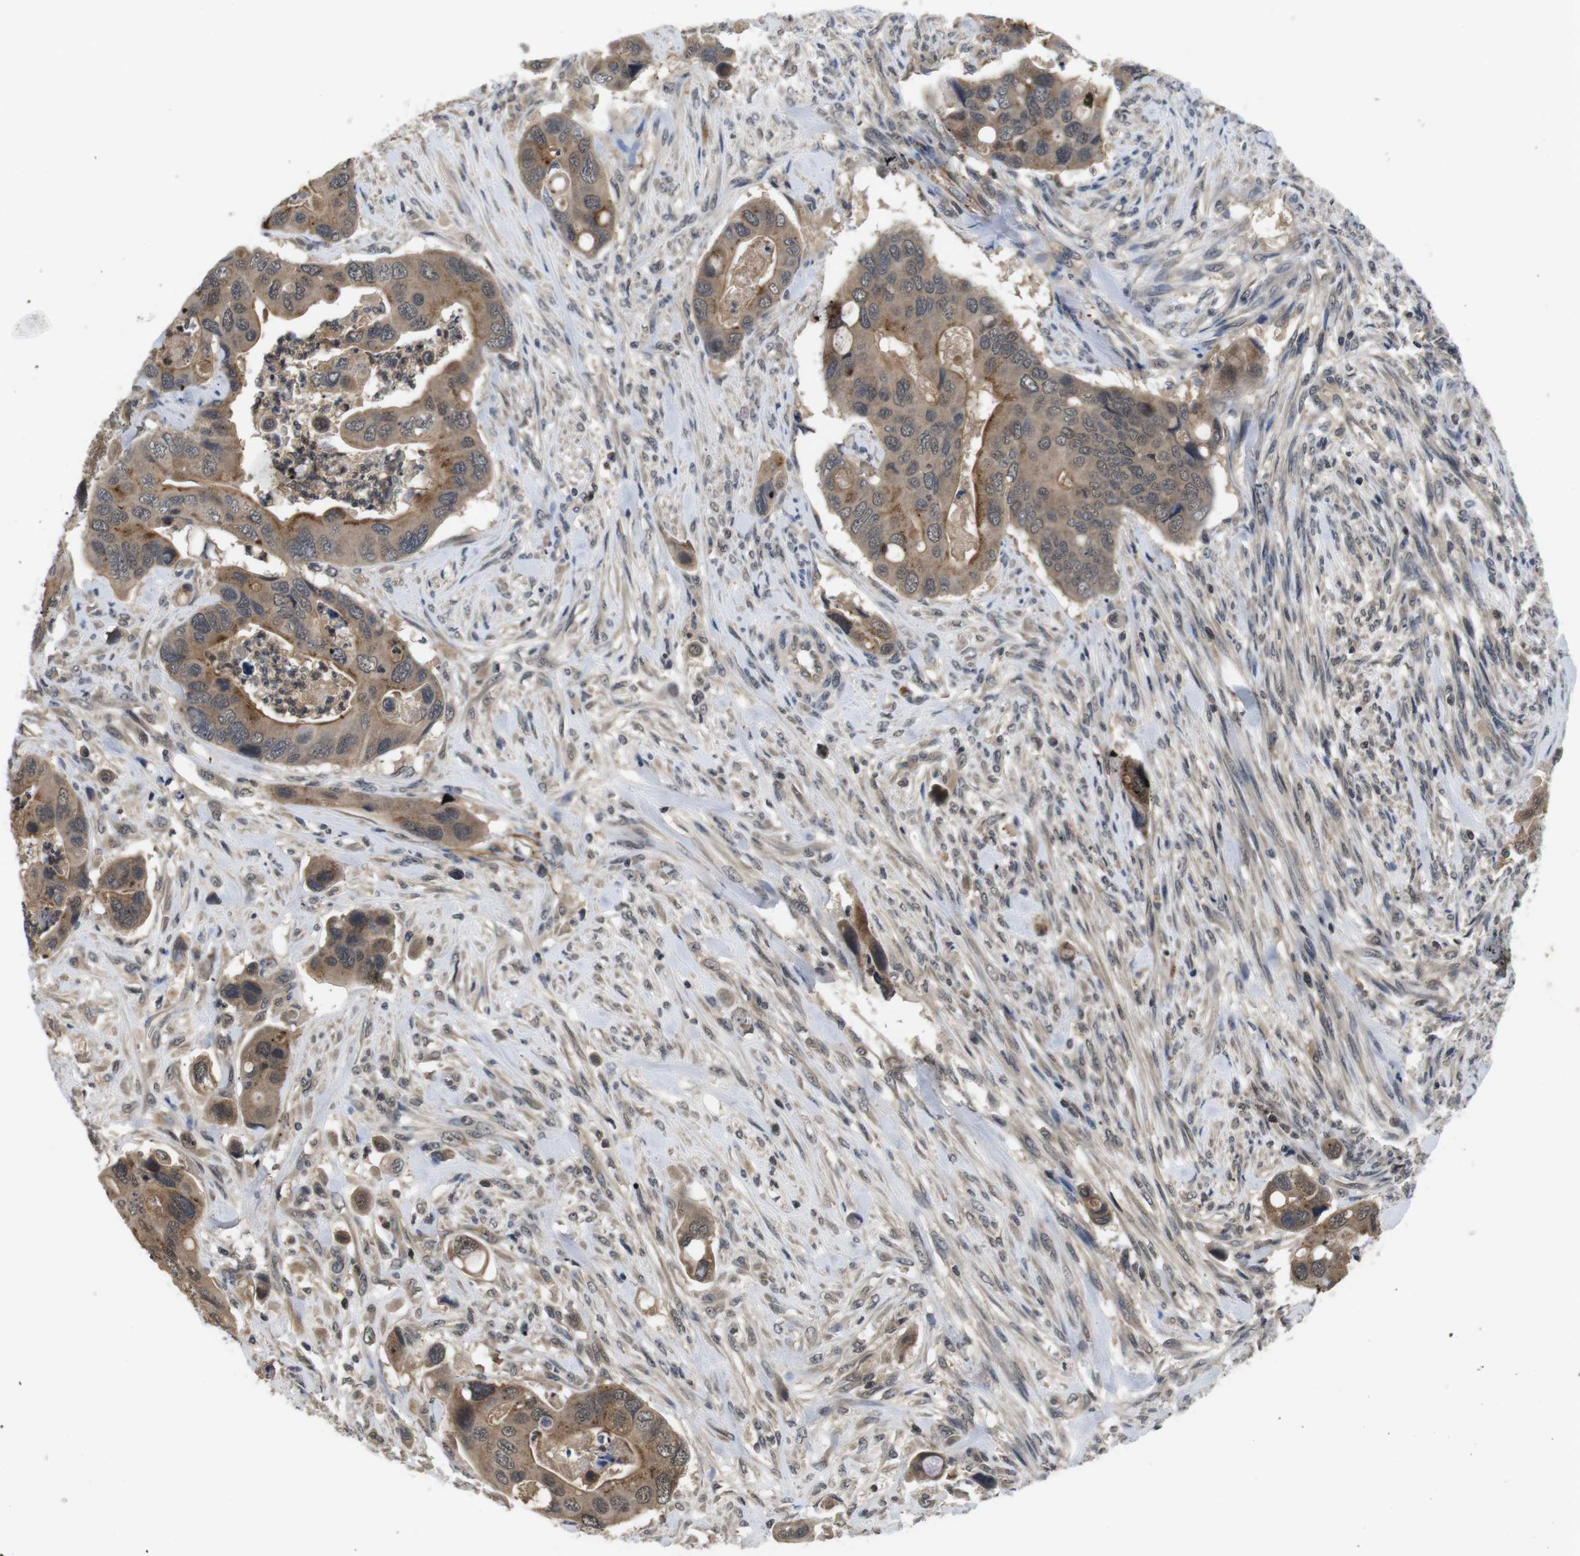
{"staining": {"intensity": "moderate", "quantity": ">75%", "location": "cytoplasmic/membranous,nuclear"}, "tissue": "colorectal cancer", "cell_type": "Tumor cells", "image_type": "cancer", "snomed": [{"axis": "morphology", "description": "Adenocarcinoma, NOS"}, {"axis": "topography", "description": "Rectum"}], "caption": "Immunohistochemistry (IHC) staining of adenocarcinoma (colorectal), which shows medium levels of moderate cytoplasmic/membranous and nuclear expression in about >75% of tumor cells indicating moderate cytoplasmic/membranous and nuclear protein positivity. The staining was performed using DAB (3,3'-diaminobenzidine) (brown) for protein detection and nuclei were counterstained in hematoxylin (blue).", "gene": "FADD", "patient": {"sex": "female", "age": 57}}